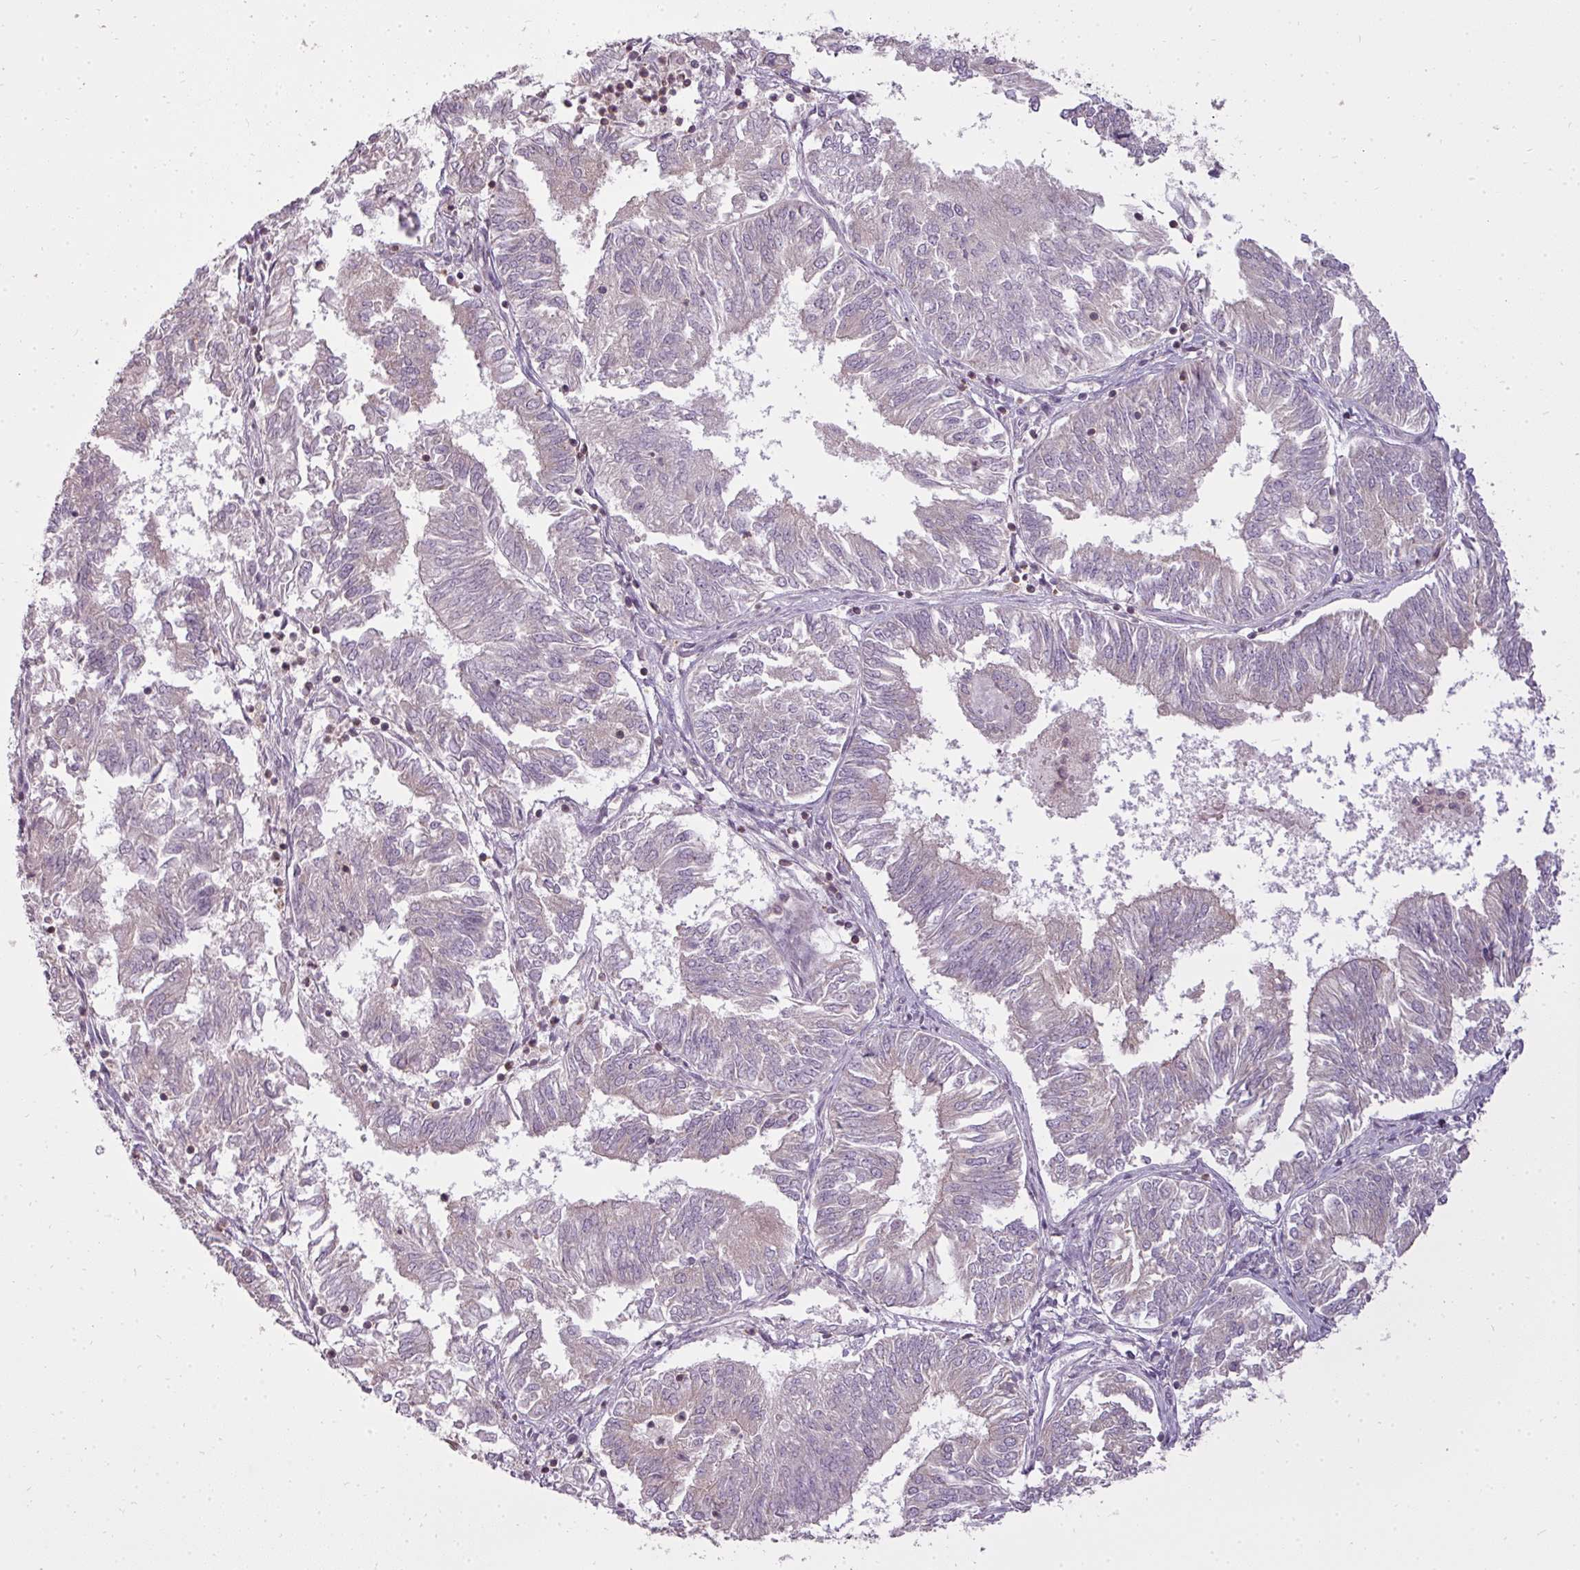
{"staining": {"intensity": "negative", "quantity": "none", "location": "none"}, "tissue": "endometrial cancer", "cell_type": "Tumor cells", "image_type": "cancer", "snomed": [{"axis": "morphology", "description": "Adenocarcinoma, NOS"}, {"axis": "topography", "description": "Endometrium"}], "caption": "Immunohistochemistry (IHC) photomicrograph of neoplastic tissue: human adenocarcinoma (endometrial) stained with DAB (3,3'-diaminobenzidine) demonstrates no significant protein expression in tumor cells.", "gene": "STK4", "patient": {"sex": "female", "age": 58}}